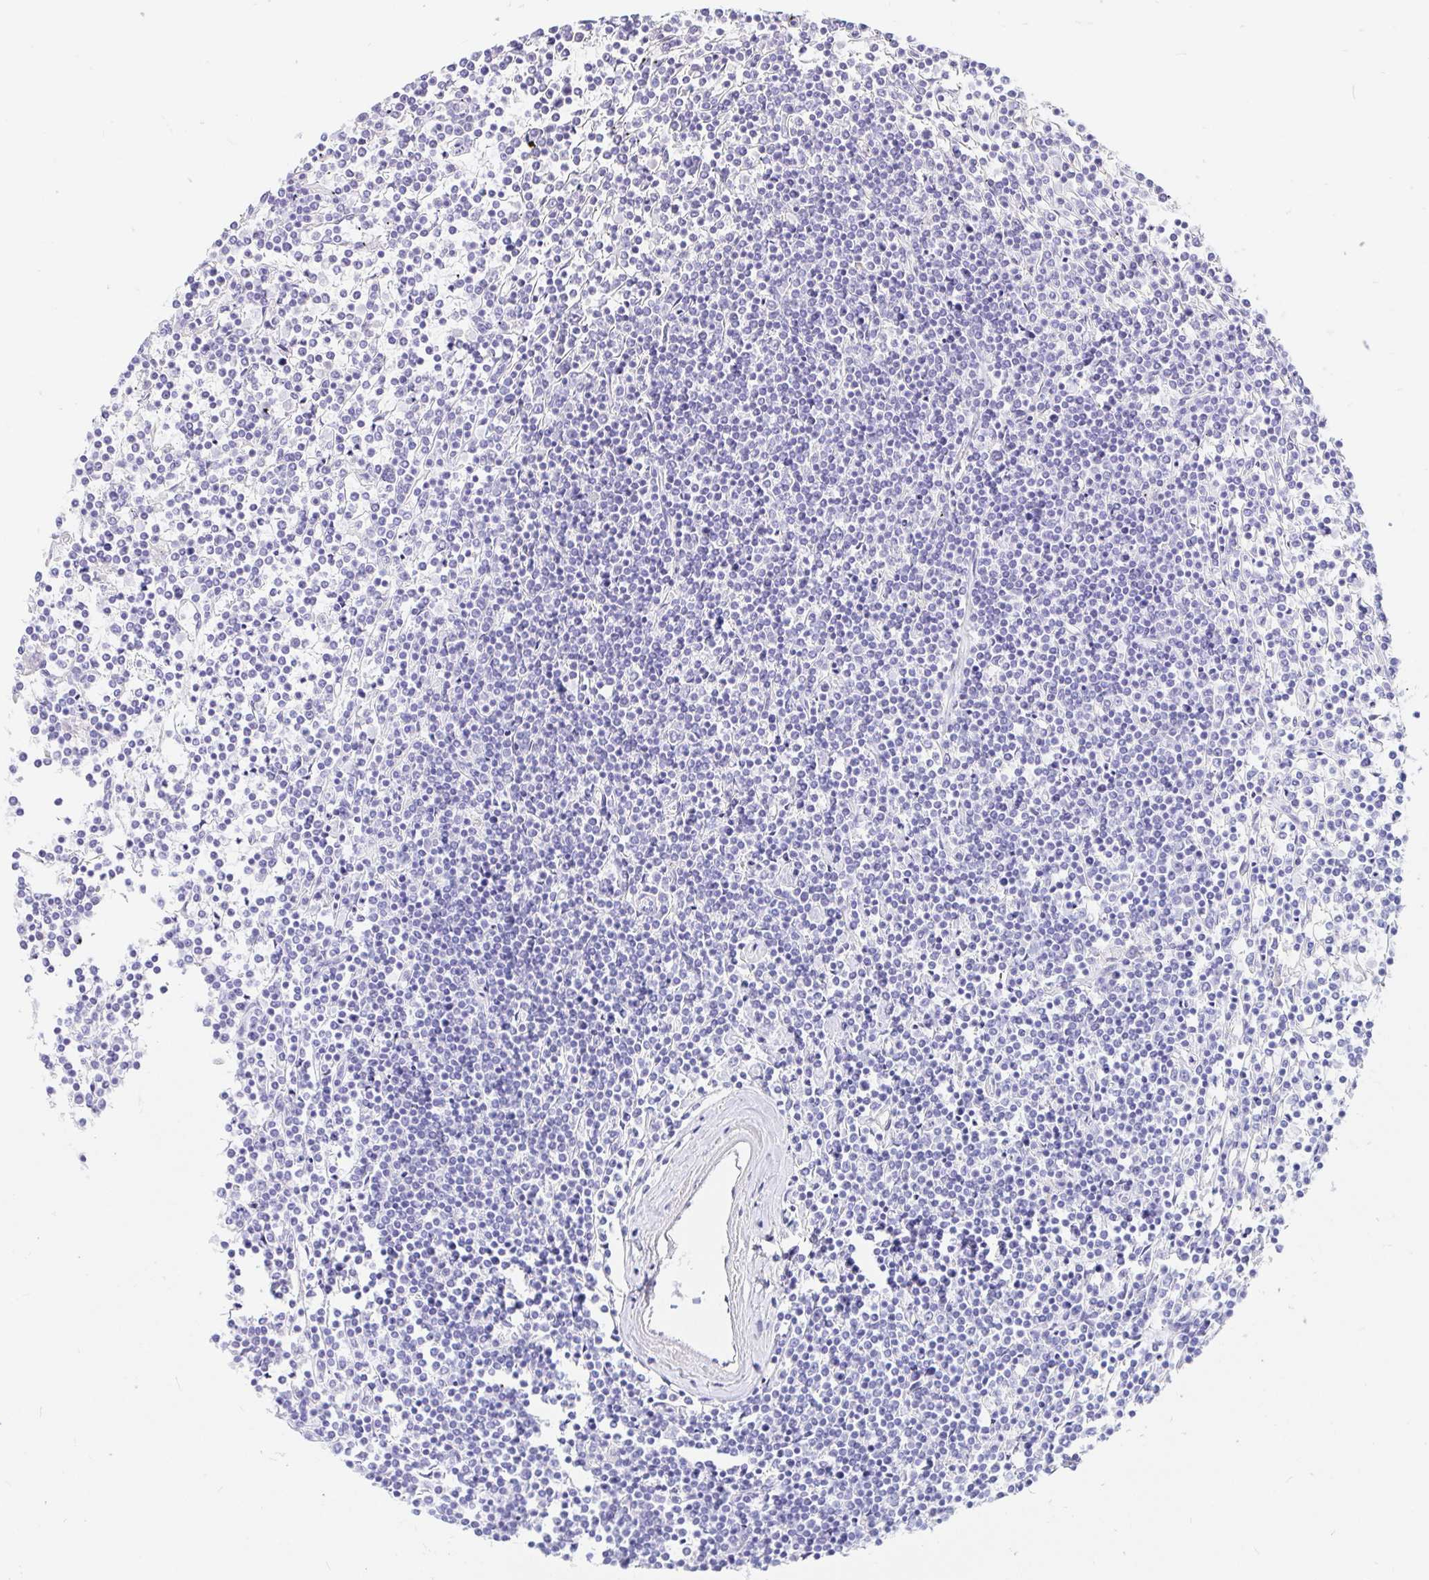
{"staining": {"intensity": "negative", "quantity": "none", "location": "none"}, "tissue": "lymphoma", "cell_type": "Tumor cells", "image_type": "cancer", "snomed": [{"axis": "morphology", "description": "Malignant lymphoma, non-Hodgkin's type, Low grade"}, {"axis": "topography", "description": "Spleen"}], "caption": "Immunohistochemistry (IHC) histopathology image of lymphoma stained for a protein (brown), which displays no expression in tumor cells.", "gene": "OR6T1", "patient": {"sex": "female", "age": 19}}